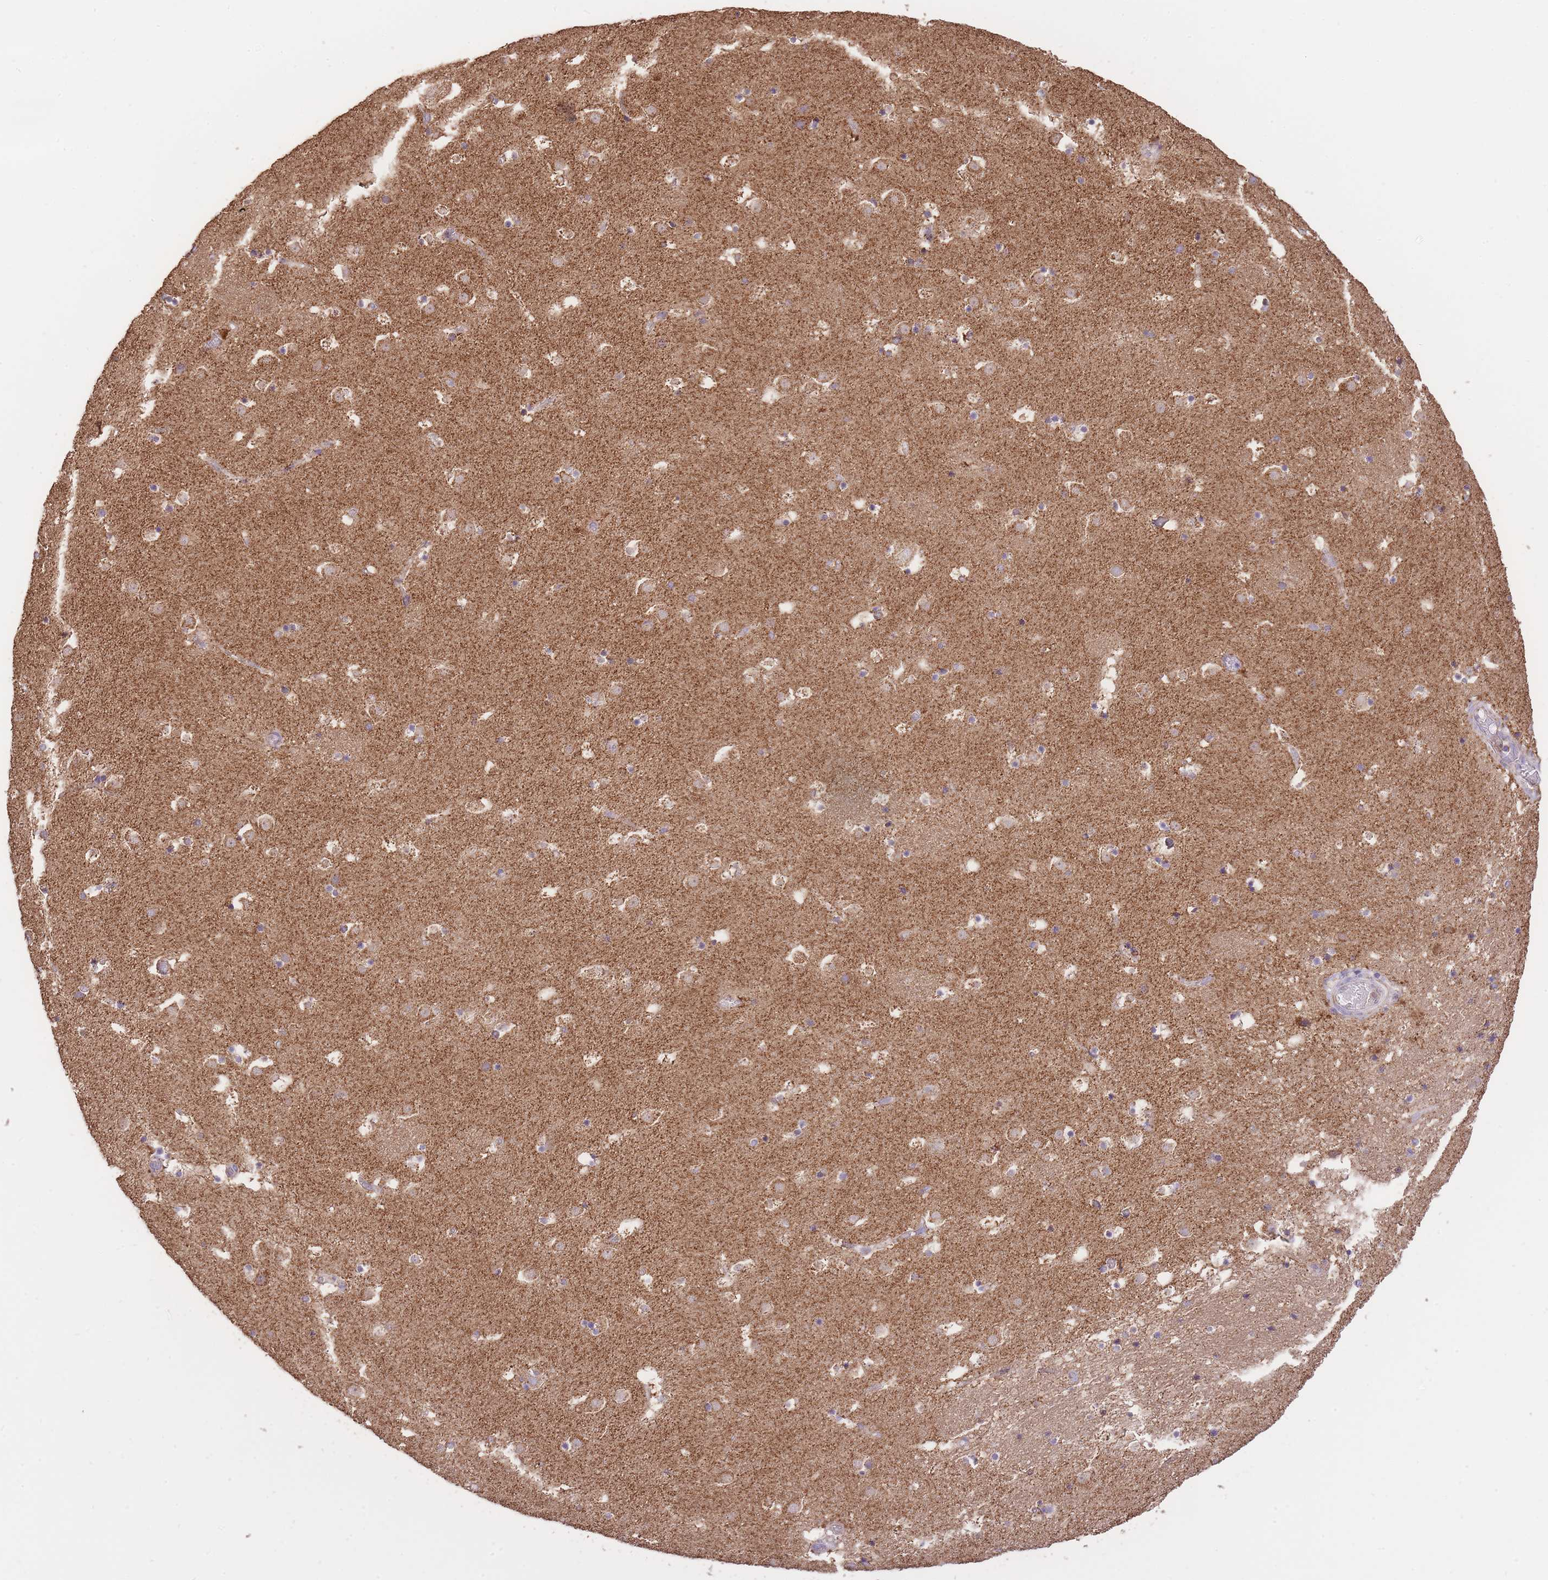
{"staining": {"intensity": "negative", "quantity": "none", "location": "none"}, "tissue": "caudate", "cell_type": "Glial cells", "image_type": "normal", "snomed": [{"axis": "morphology", "description": "Normal tissue, NOS"}, {"axis": "topography", "description": "Lateral ventricle wall"}], "caption": "A micrograph of caudate stained for a protein shows no brown staining in glial cells. (Brightfield microscopy of DAB (3,3'-diaminobenzidine) immunohistochemistry (IHC) at high magnification).", "gene": "PREP", "patient": {"sex": "male", "age": 25}}